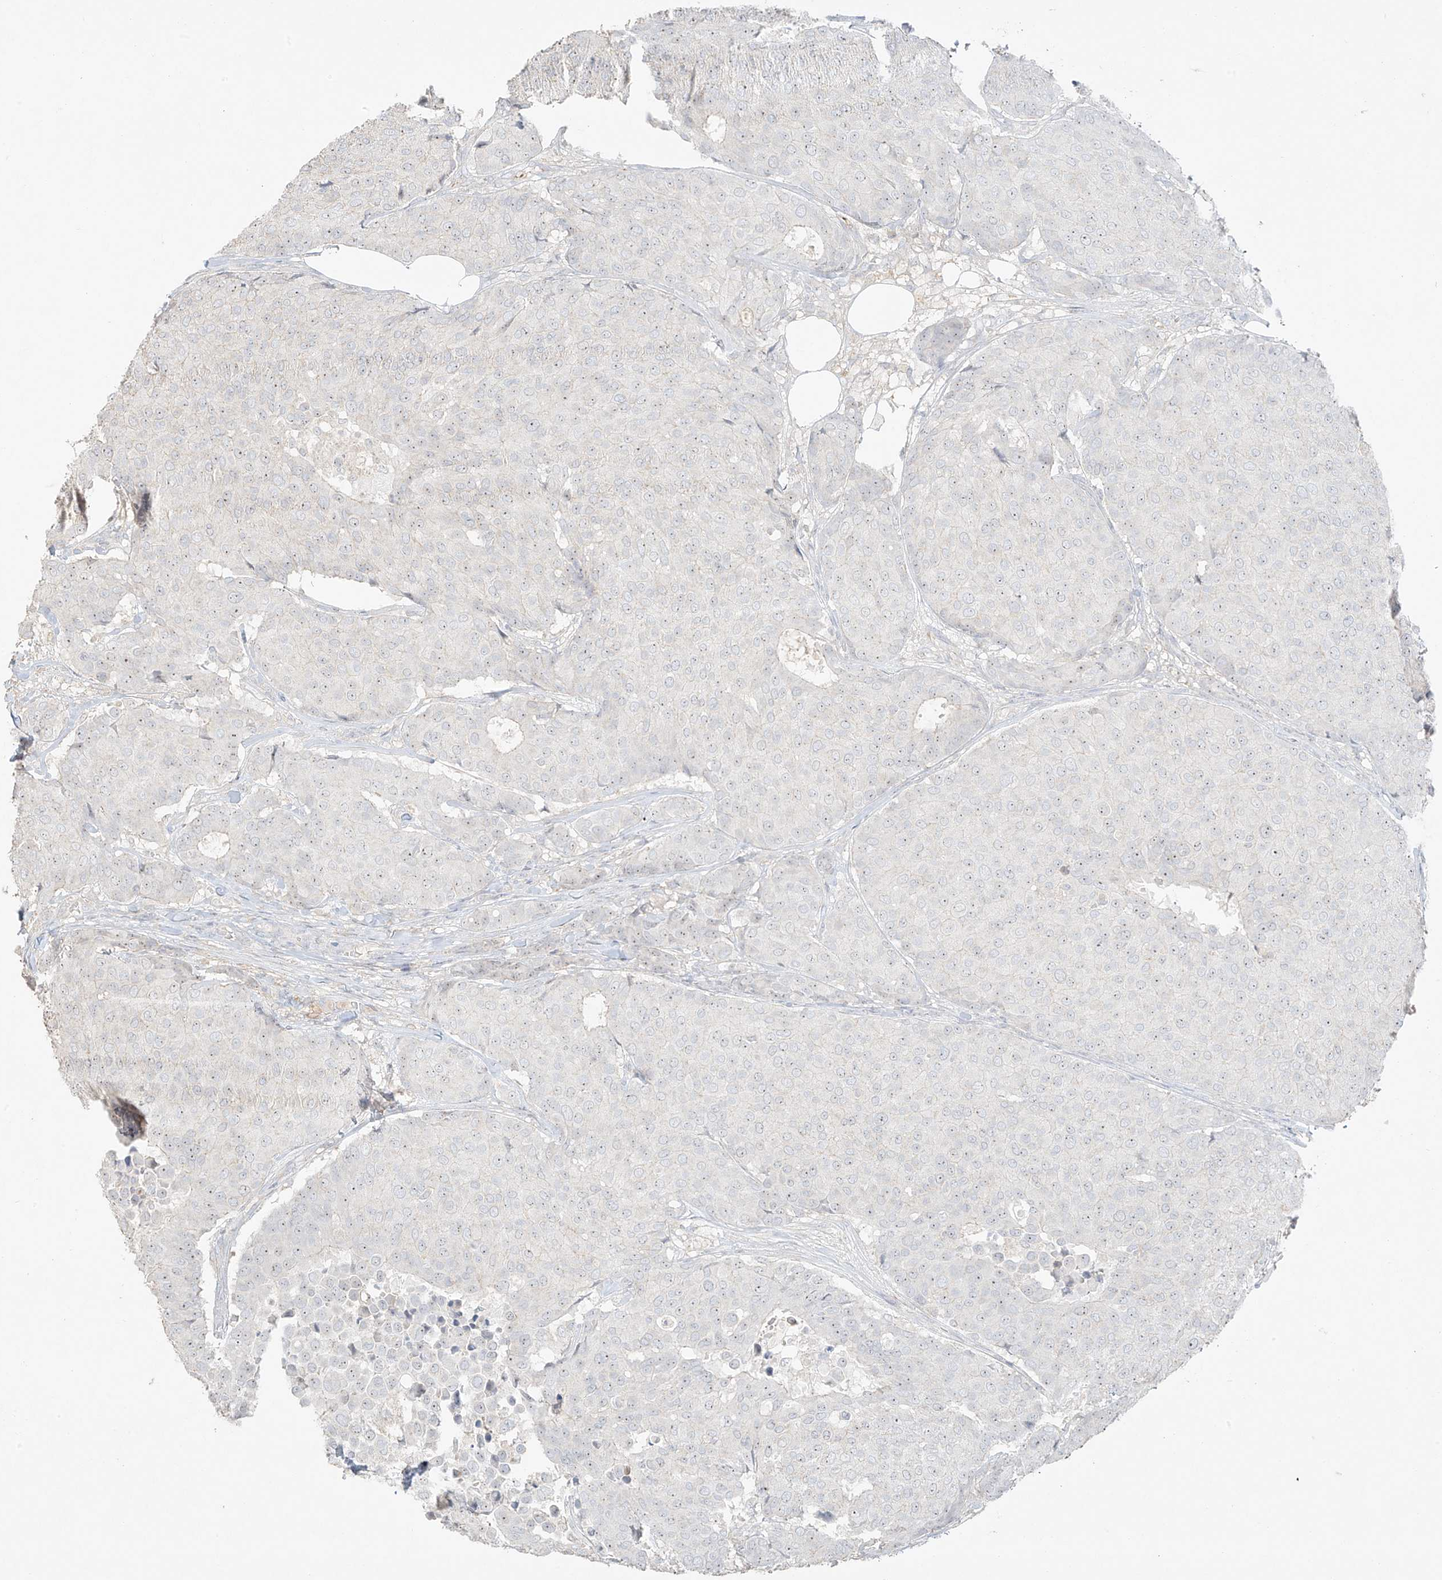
{"staining": {"intensity": "weak", "quantity": ">75%", "location": "nuclear"}, "tissue": "breast cancer", "cell_type": "Tumor cells", "image_type": "cancer", "snomed": [{"axis": "morphology", "description": "Duct carcinoma"}, {"axis": "topography", "description": "Breast"}], "caption": "Immunohistochemistry (IHC) micrograph of neoplastic tissue: human breast cancer (infiltrating ductal carcinoma) stained using immunohistochemistry (IHC) demonstrates low levels of weak protein expression localized specifically in the nuclear of tumor cells, appearing as a nuclear brown color.", "gene": "ZBTB41", "patient": {"sex": "female", "age": 75}}